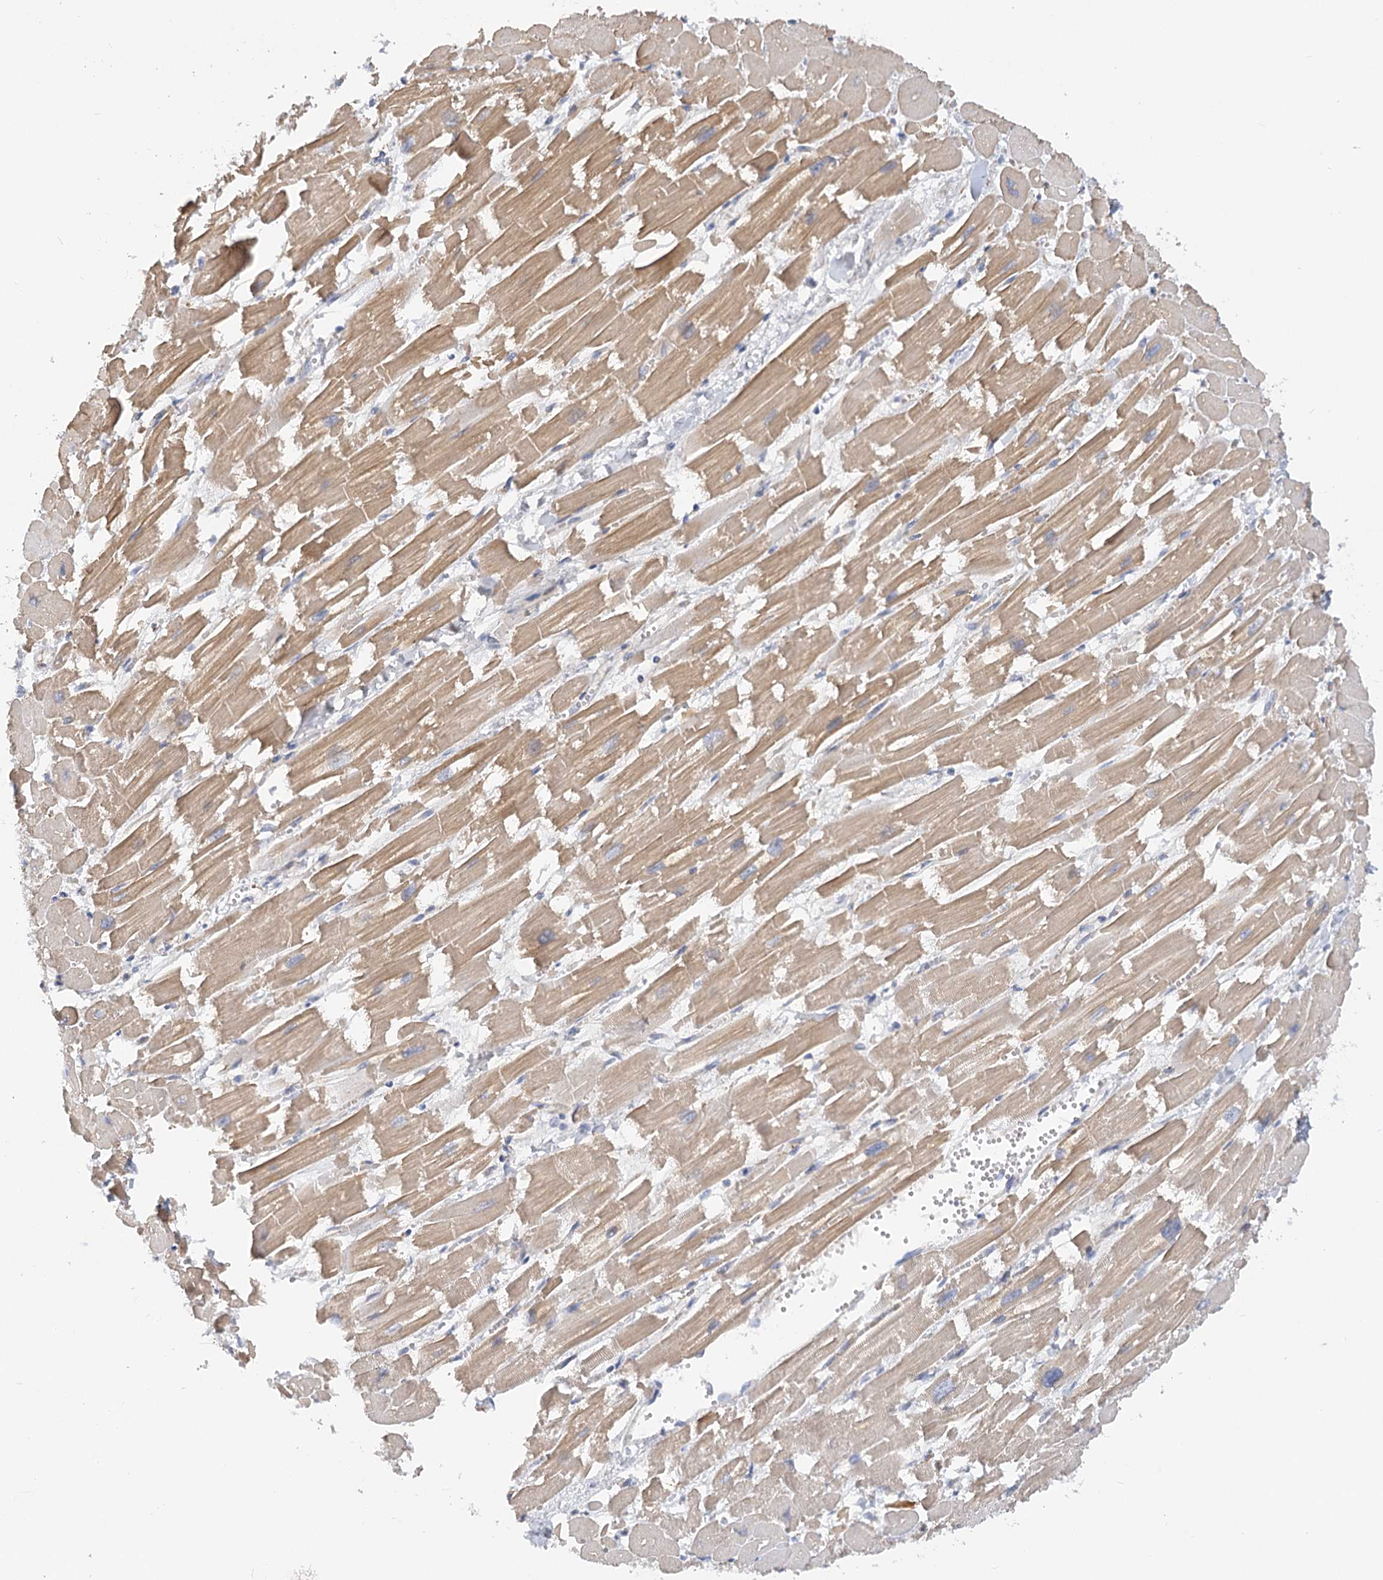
{"staining": {"intensity": "moderate", "quantity": "25%-75%", "location": "cytoplasmic/membranous"}, "tissue": "heart muscle", "cell_type": "Cardiomyocytes", "image_type": "normal", "snomed": [{"axis": "morphology", "description": "Normal tissue, NOS"}, {"axis": "topography", "description": "Heart"}], "caption": "Moderate cytoplasmic/membranous expression for a protein is appreciated in about 25%-75% of cardiomyocytes of unremarkable heart muscle using immunohistochemistry.", "gene": "NELL2", "patient": {"sex": "male", "age": 54}}